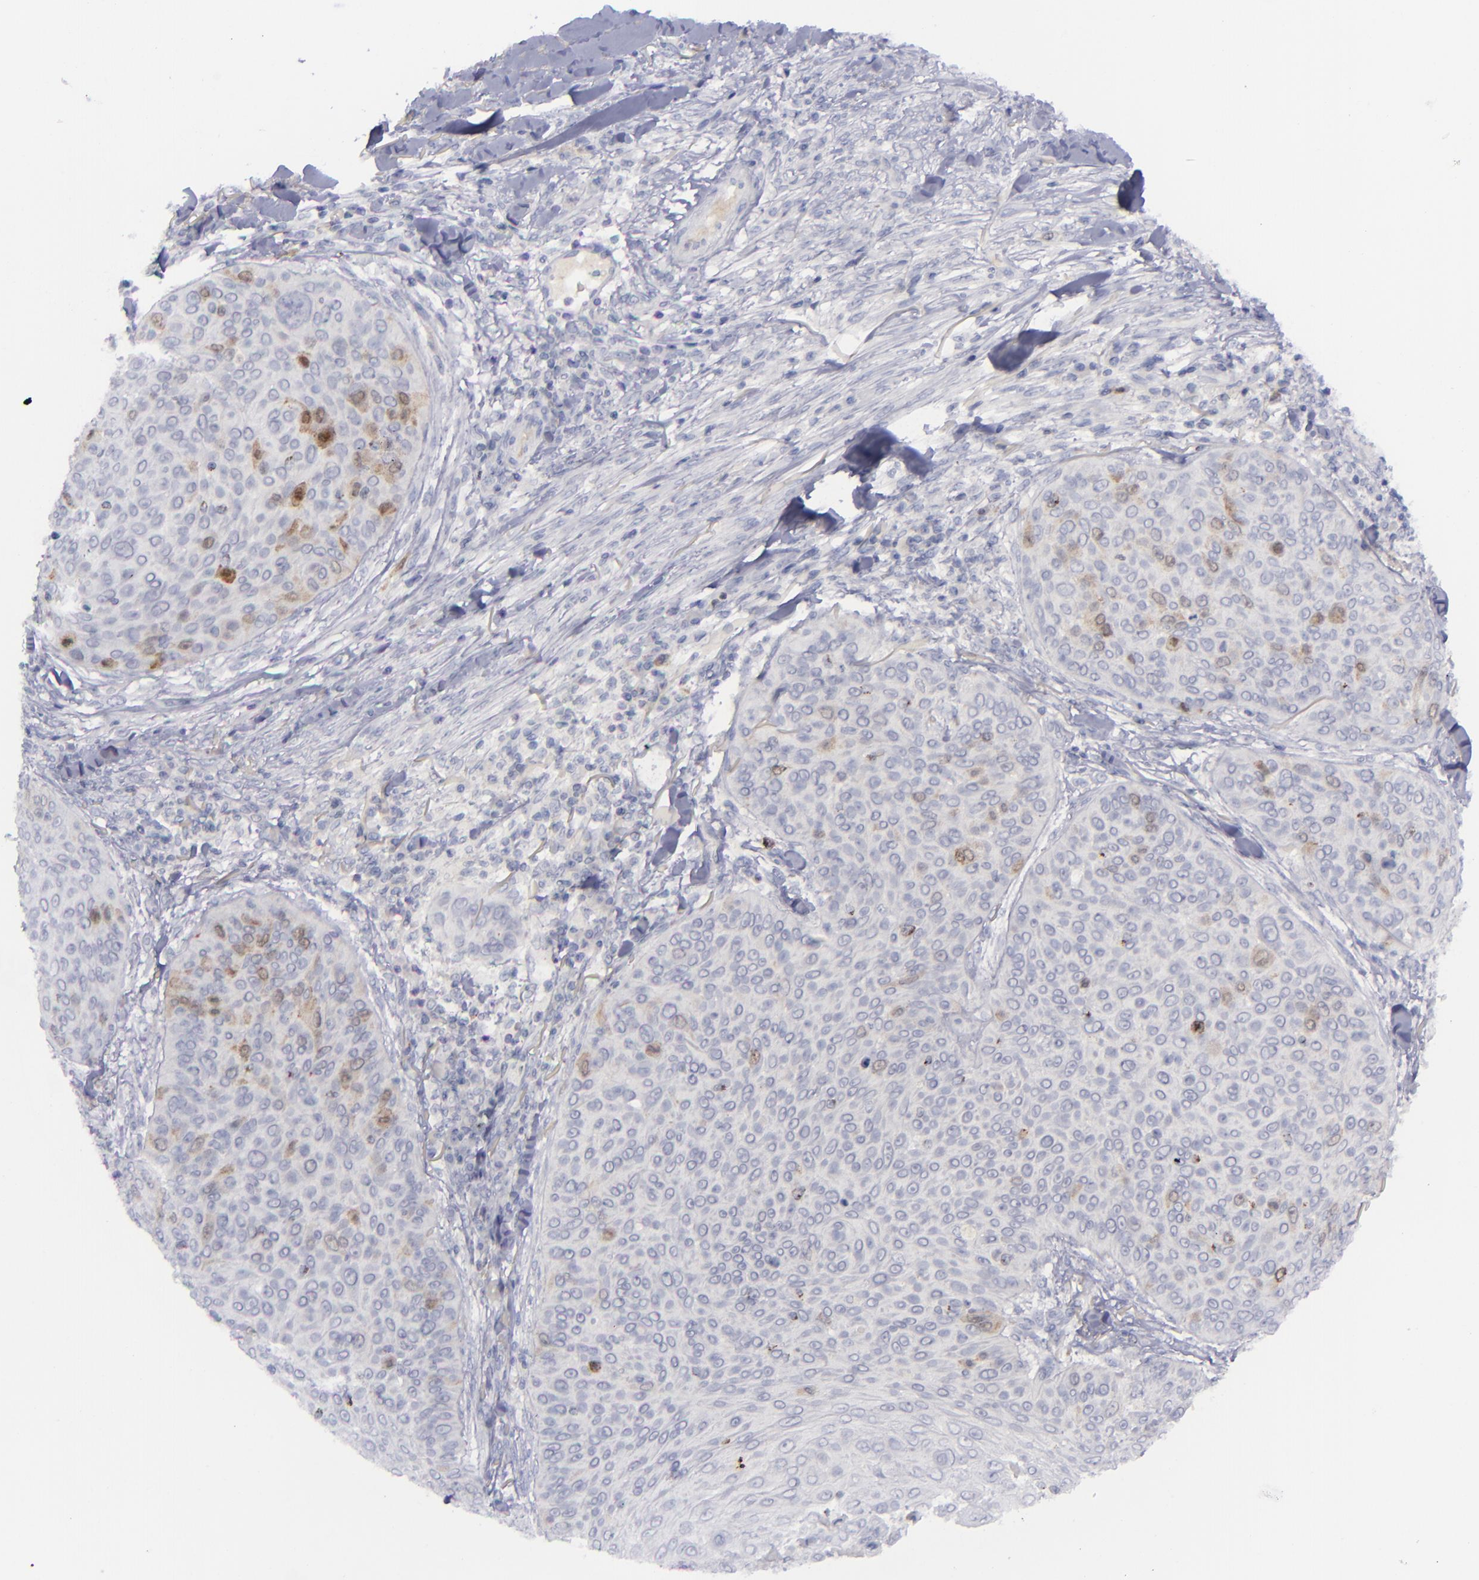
{"staining": {"intensity": "weak", "quantity": "<25%", "location": "cytoplasmic/membranous,nuclear"}, "tissue": "skin cancer", "cell_type": "Tumor cells", "image_type": "cancer", "snomed": [{"axis": "morphology", "description": "Squamous cell carcinoma, NOS"}, {"axis": "topography", "description": "Skin"}], "caption": "Immunohistochemical staining of skin cancer displays no significant staining in tumor cells.", "gene": "AURKA", "patient": {"sex": "male", "age": 82}}